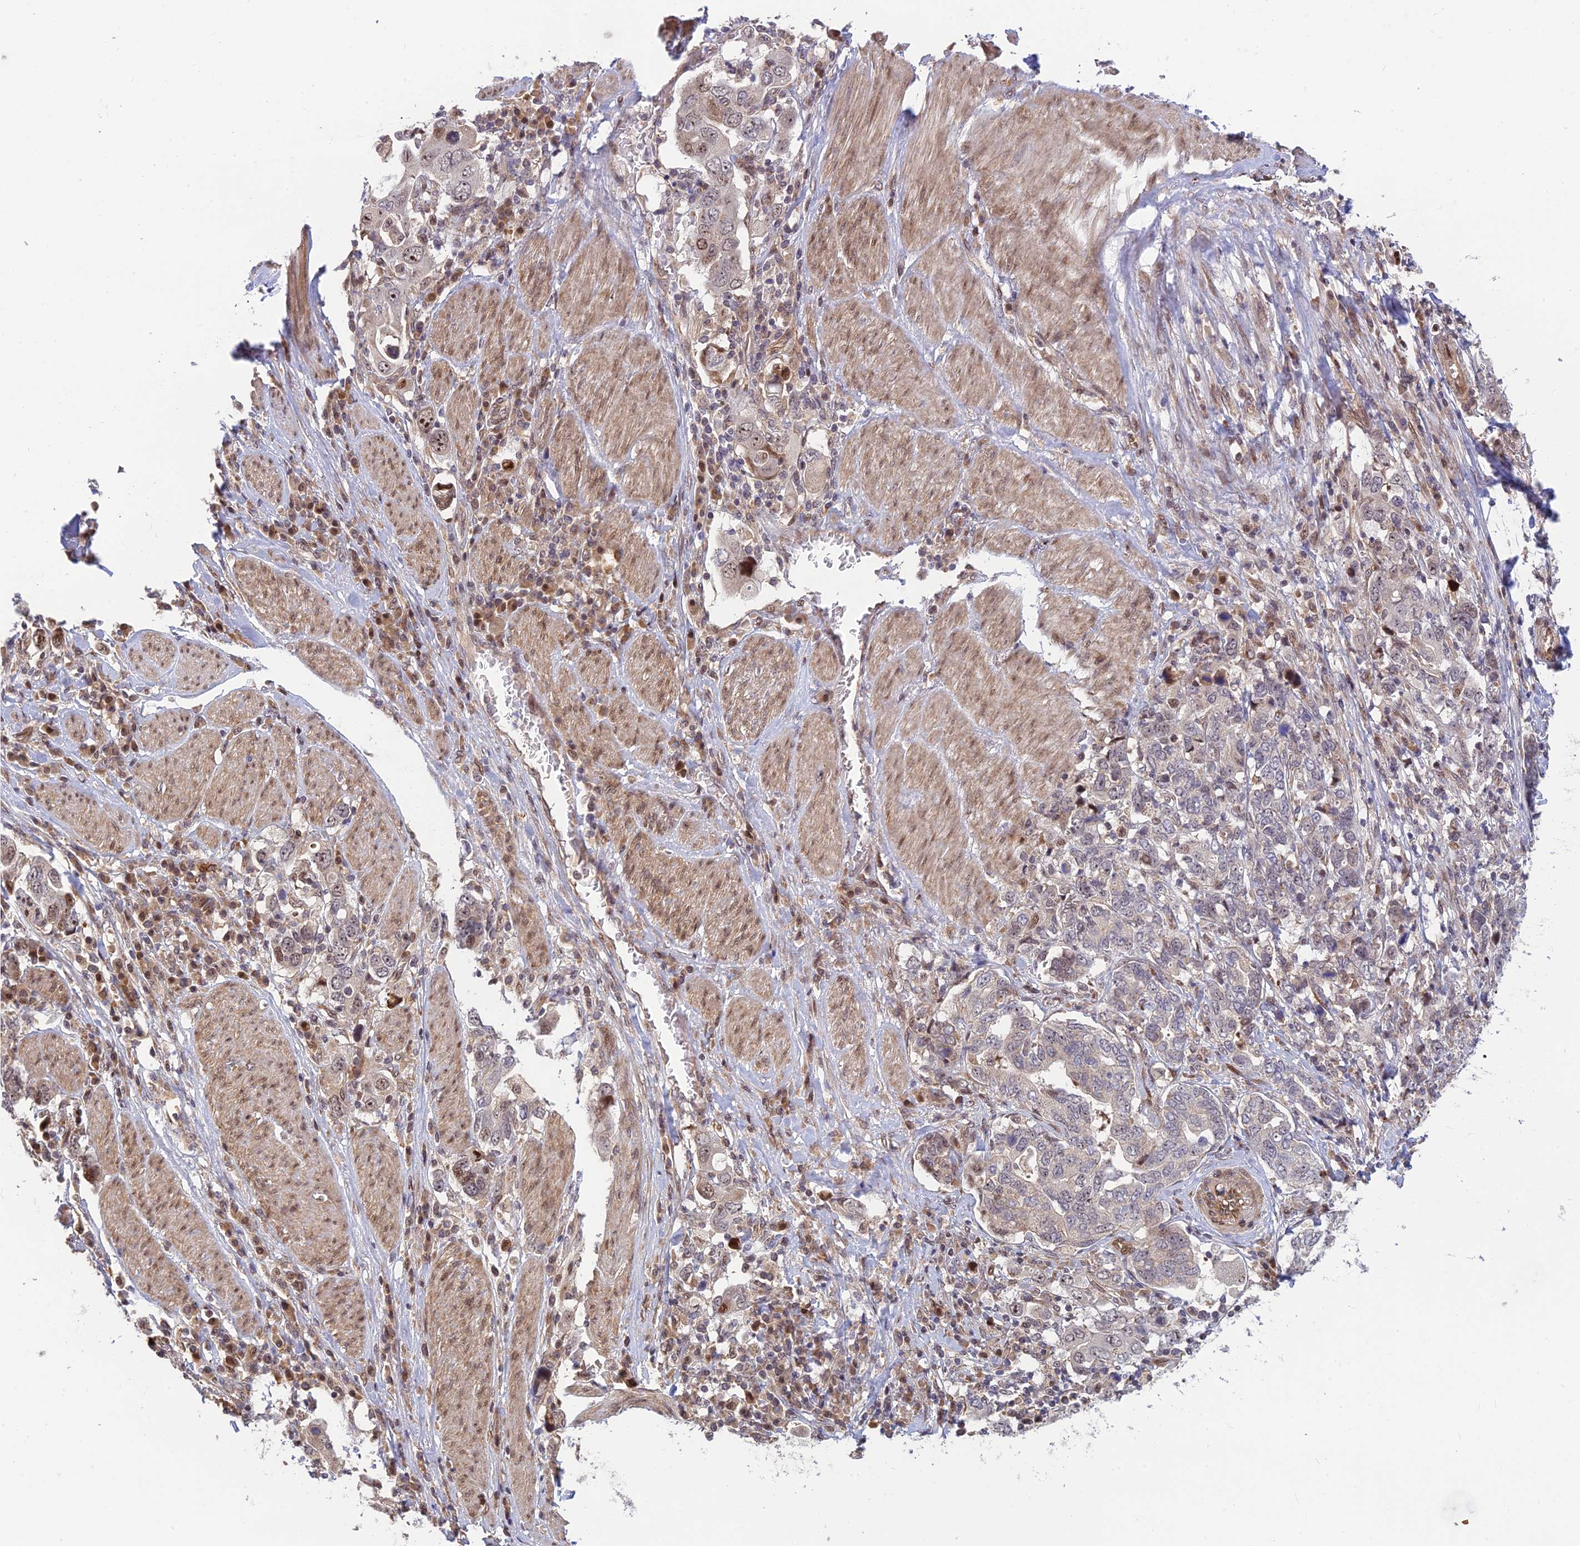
{"staining": {"intensity": "moderate", "quantity": "<25%", "location": "nuclear"}, "tissue": "stomach cancer", "cell_type": "Tumor cells", "image_type": "cancer", "snomed": [{"axis": "morphology", "description": "Adenocarcinoma, NOS"}, {"axis": "topography", "description": "Stomach, upper"}], "caption": "Immunohistochemistry (IHC) (DAB (3,3'-diaminobenzidine)) staining of adenocarcinoma (stomach) reveals moderate nuclear protein positivity in approximately <25% of tumor cells.", "gene": "UFSP2", "patient": {"sex": "male", "age": 62}}